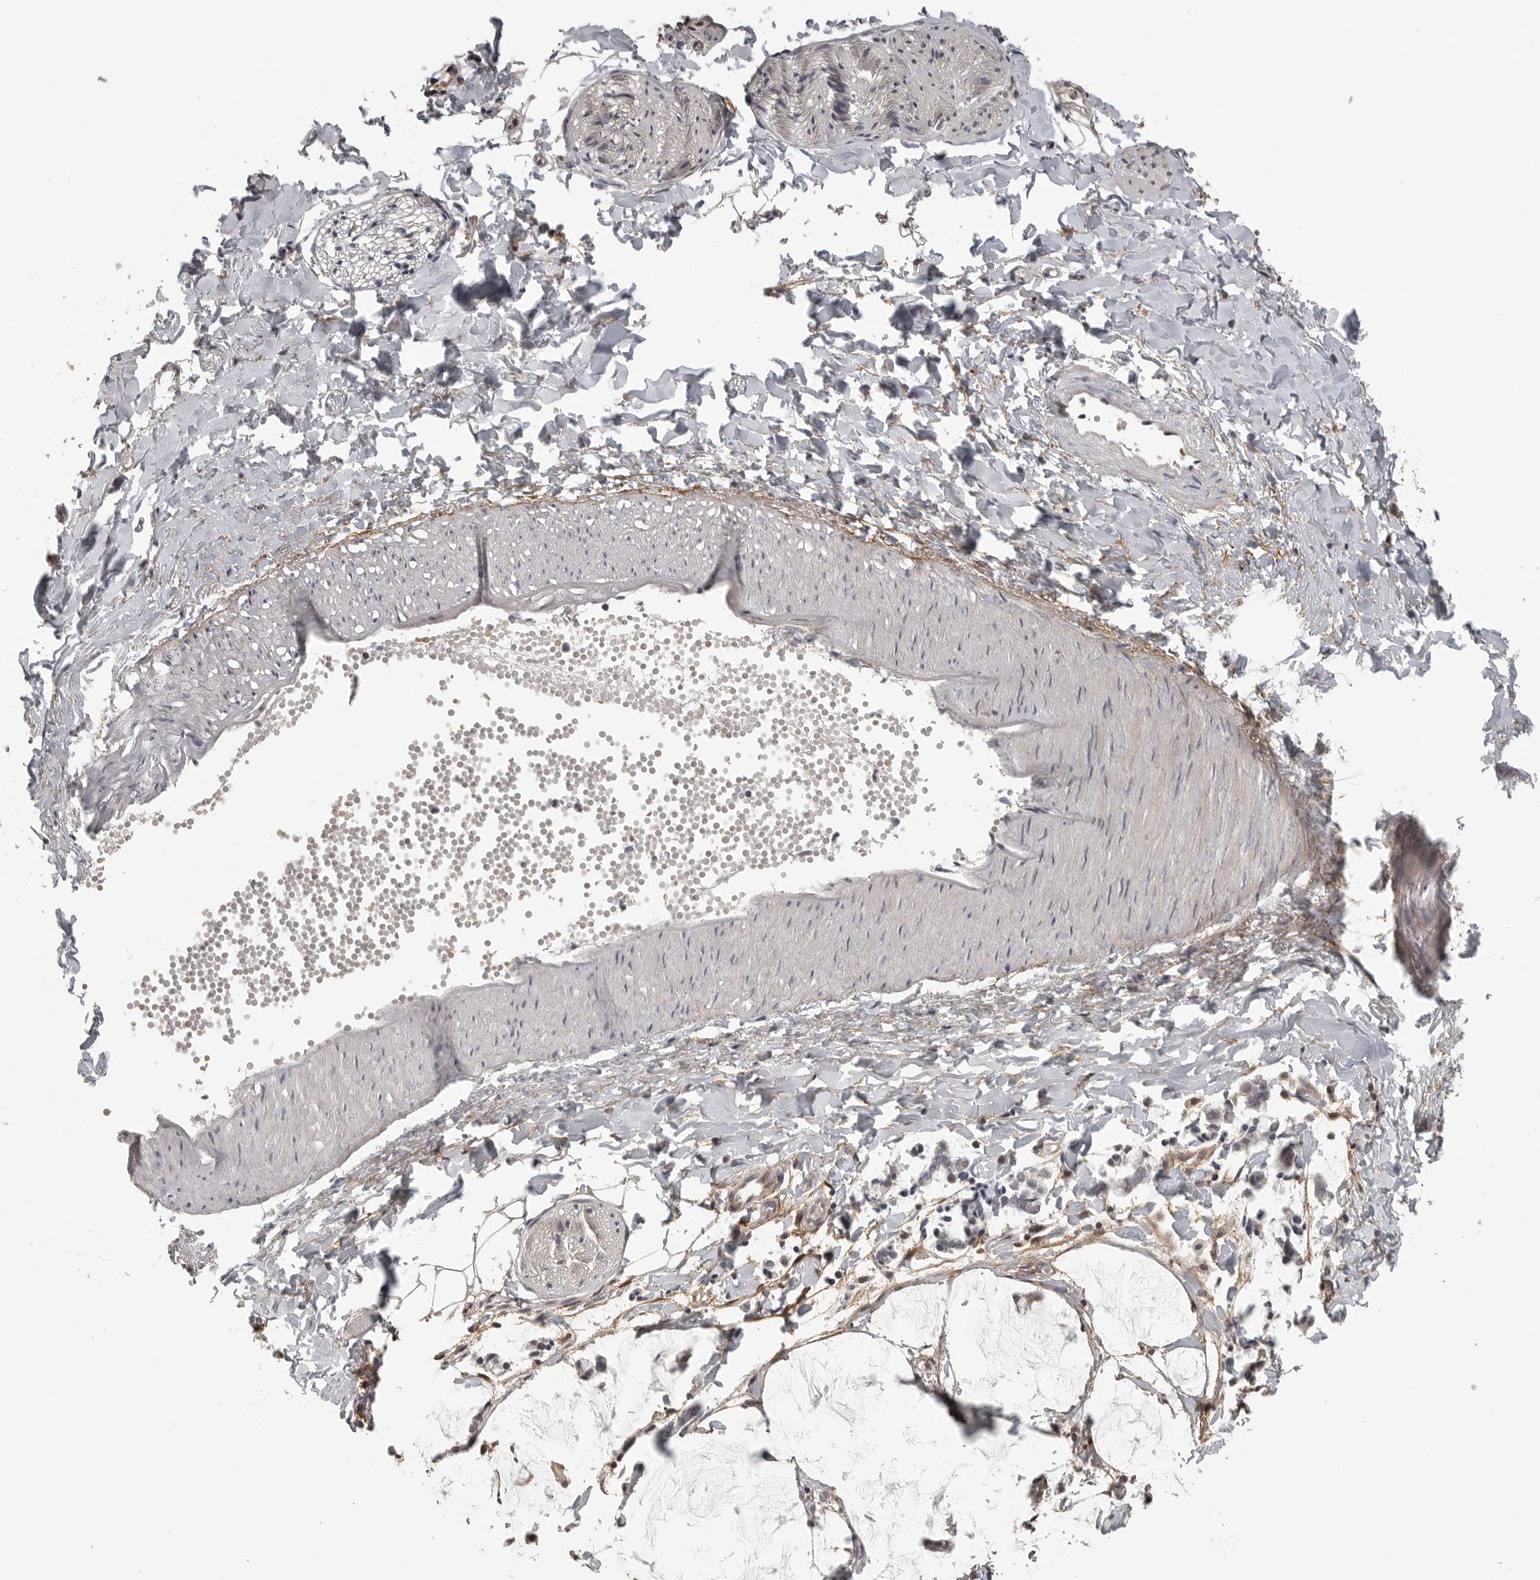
{"staining": {"intensity": "moderate", "quantity": "25%-75%", "location": "cytoplasmic/membranous"}, "tissue": "adipose tissue", "cell_type": "Adipocytes", "image_type": "normal", "snomed": [{"axis": "morphology", "description": "Normal tissue, NOS"}, {"axis": "morphology", "description": "Adenocarcinoma, NOS"}, {"axis": "topography", "description": "Colon"}, {"axis": "topography", "description": "Peripheral nerve tissue"}], "caption": "Moderate cytoplasmic/membranous positivity is identified in about 25%-75% of adipocytes in normal adipose tissue. (DAB (3,3'-diaminobenzidine) IHC, brown staining for protein, blue staining for nuclei).", "gene": "UROD", "patient": {"sex": "male", "age": 14}}